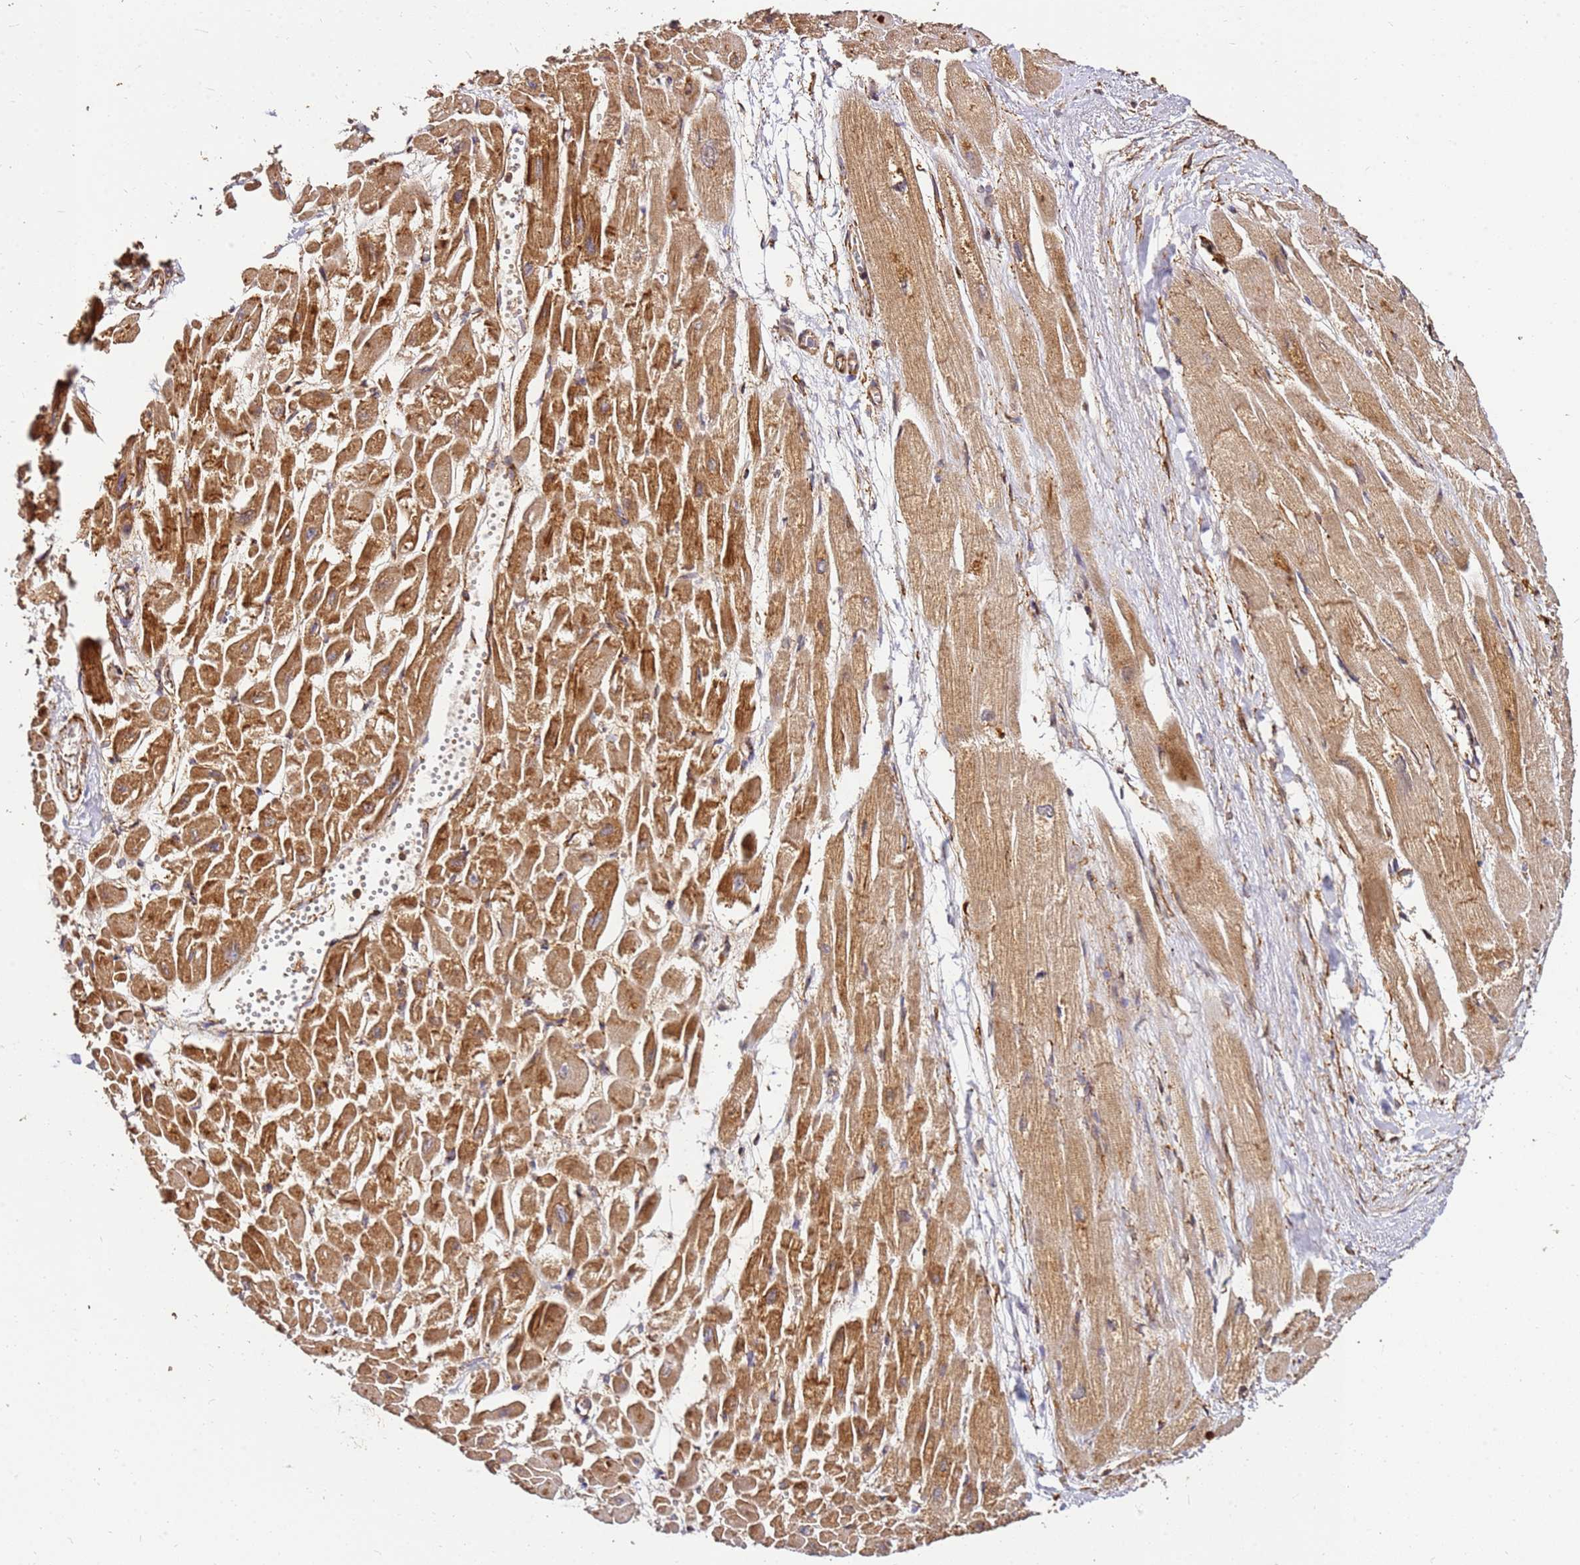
{"staining": {"intensity": "strong", "quantity": ">75%", "location": "cytoplasmic/membranous"}, "tissue": "heart muscle", "cell_type": "Cardiomyocytes", "image_type": "normal", "snomed": [{"axis": "morphology", "description": "Normal tissue, NOS"}, {"axis": "topography", "description": "Heart"}], "caption": "Unremarkable heart muscle exhibits strong cytoplasmic/membranous expression in about >75% of cardiomyocytes.", "gene": "DVL3", "patient": {"sex": "male", "age": 54}}